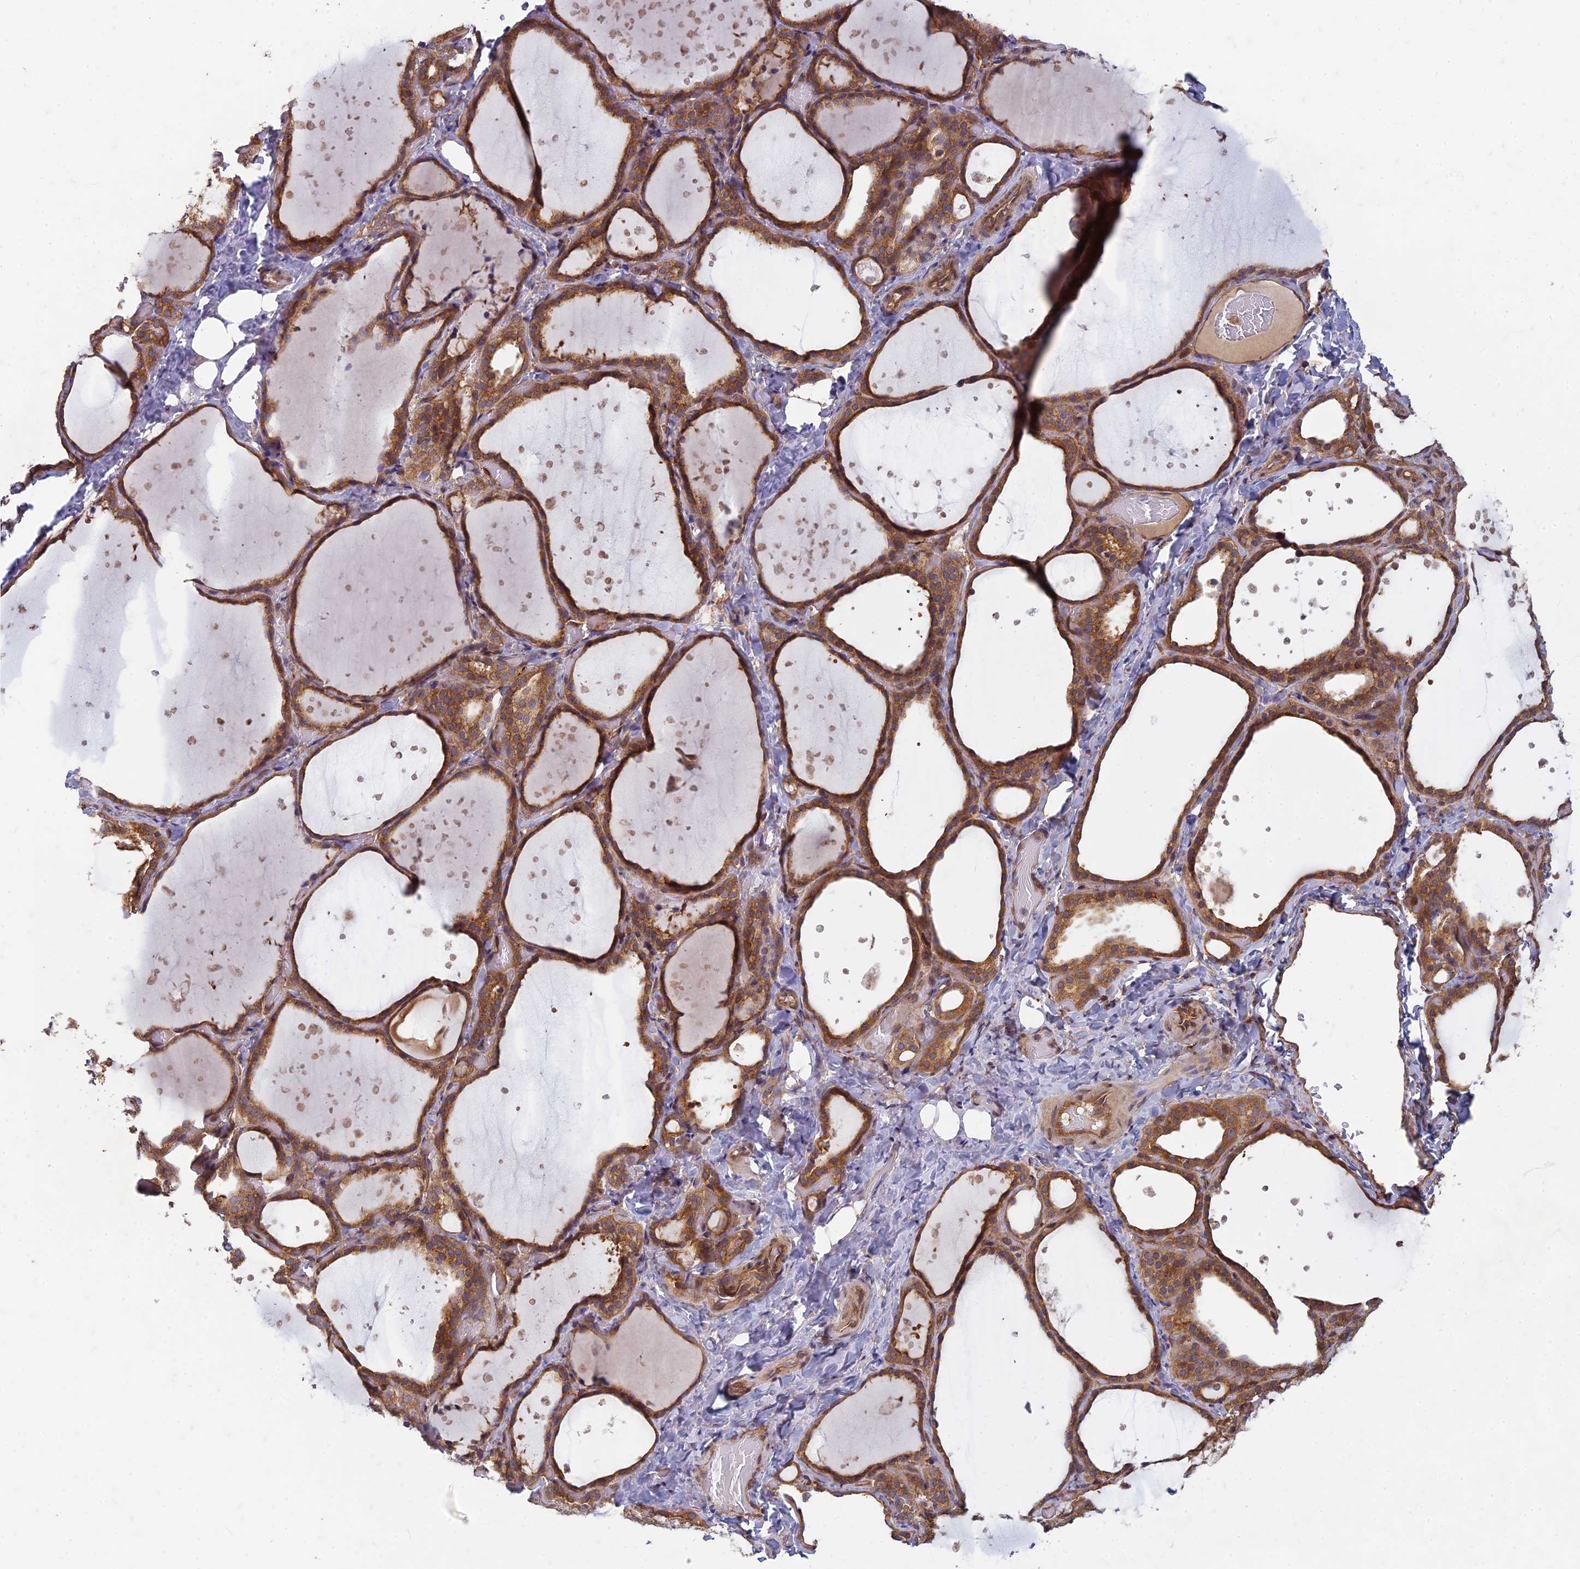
{"staining": {"intensity": "moderate", "quantity": ">75%", "location": "cytoplasmic/membranous"}, "tissue": "thyroid gland", "cell_type": "Glandular cells", "image_type": "normal", "snomed": [{"axis": "morphology", "description": "Normal tissue, NOS"}, {"axis": "topography", "description": "Thyroid gland"}], "caption": "Thyroid gland stained for a protein shows moderate cytoplasmic/membranous positivity in glandular cells. The protein of interest is stained brown, and the nuclei are stained in blue (DAB IHC with brightfield microscopy, high magnification).", "gene": "TCF25", "patient": {"sex": "female", "age": 44}}